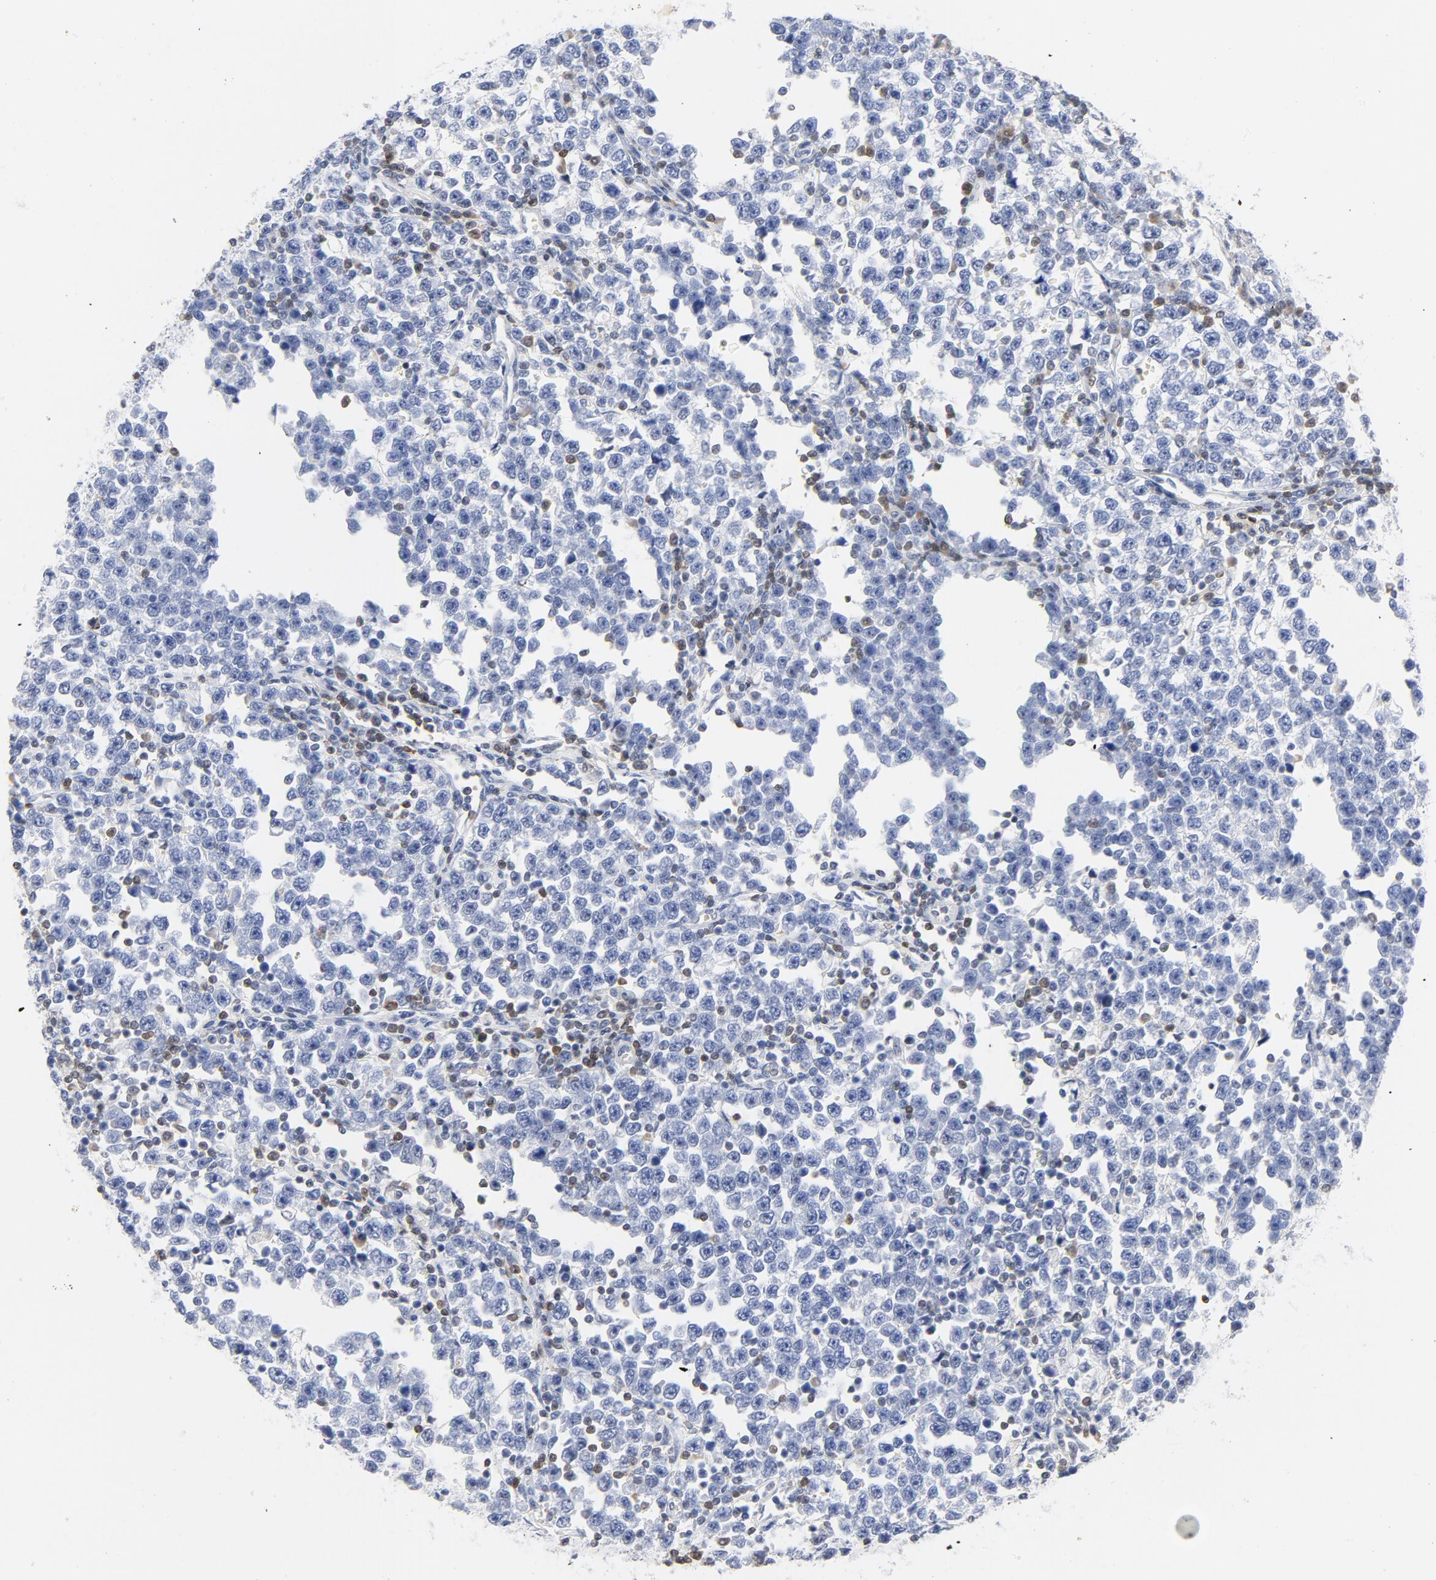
{"staining": {"intensity": "negative", "quantity": "none", "location": "none"}, "tissue": "testis cancer", "cell_type": "Tumor cells", "image_type": "cancer", "snomed": [{"axis": "morphology", "description": "Seminoma, NOS"}, {"axis": "topography", "description": "Testis"}], "caption": "The histopathology image shows no significant positivity in tumor cells of testis seminoma. (Stains: DAB (3,3'-diaminobenzidine) IHC with hematoxylin counter stain, Microscopy: brightfield microscopy at high magnification).", "gene": "CDKN1B", "patient": {"sex": "male", "age": 43}}